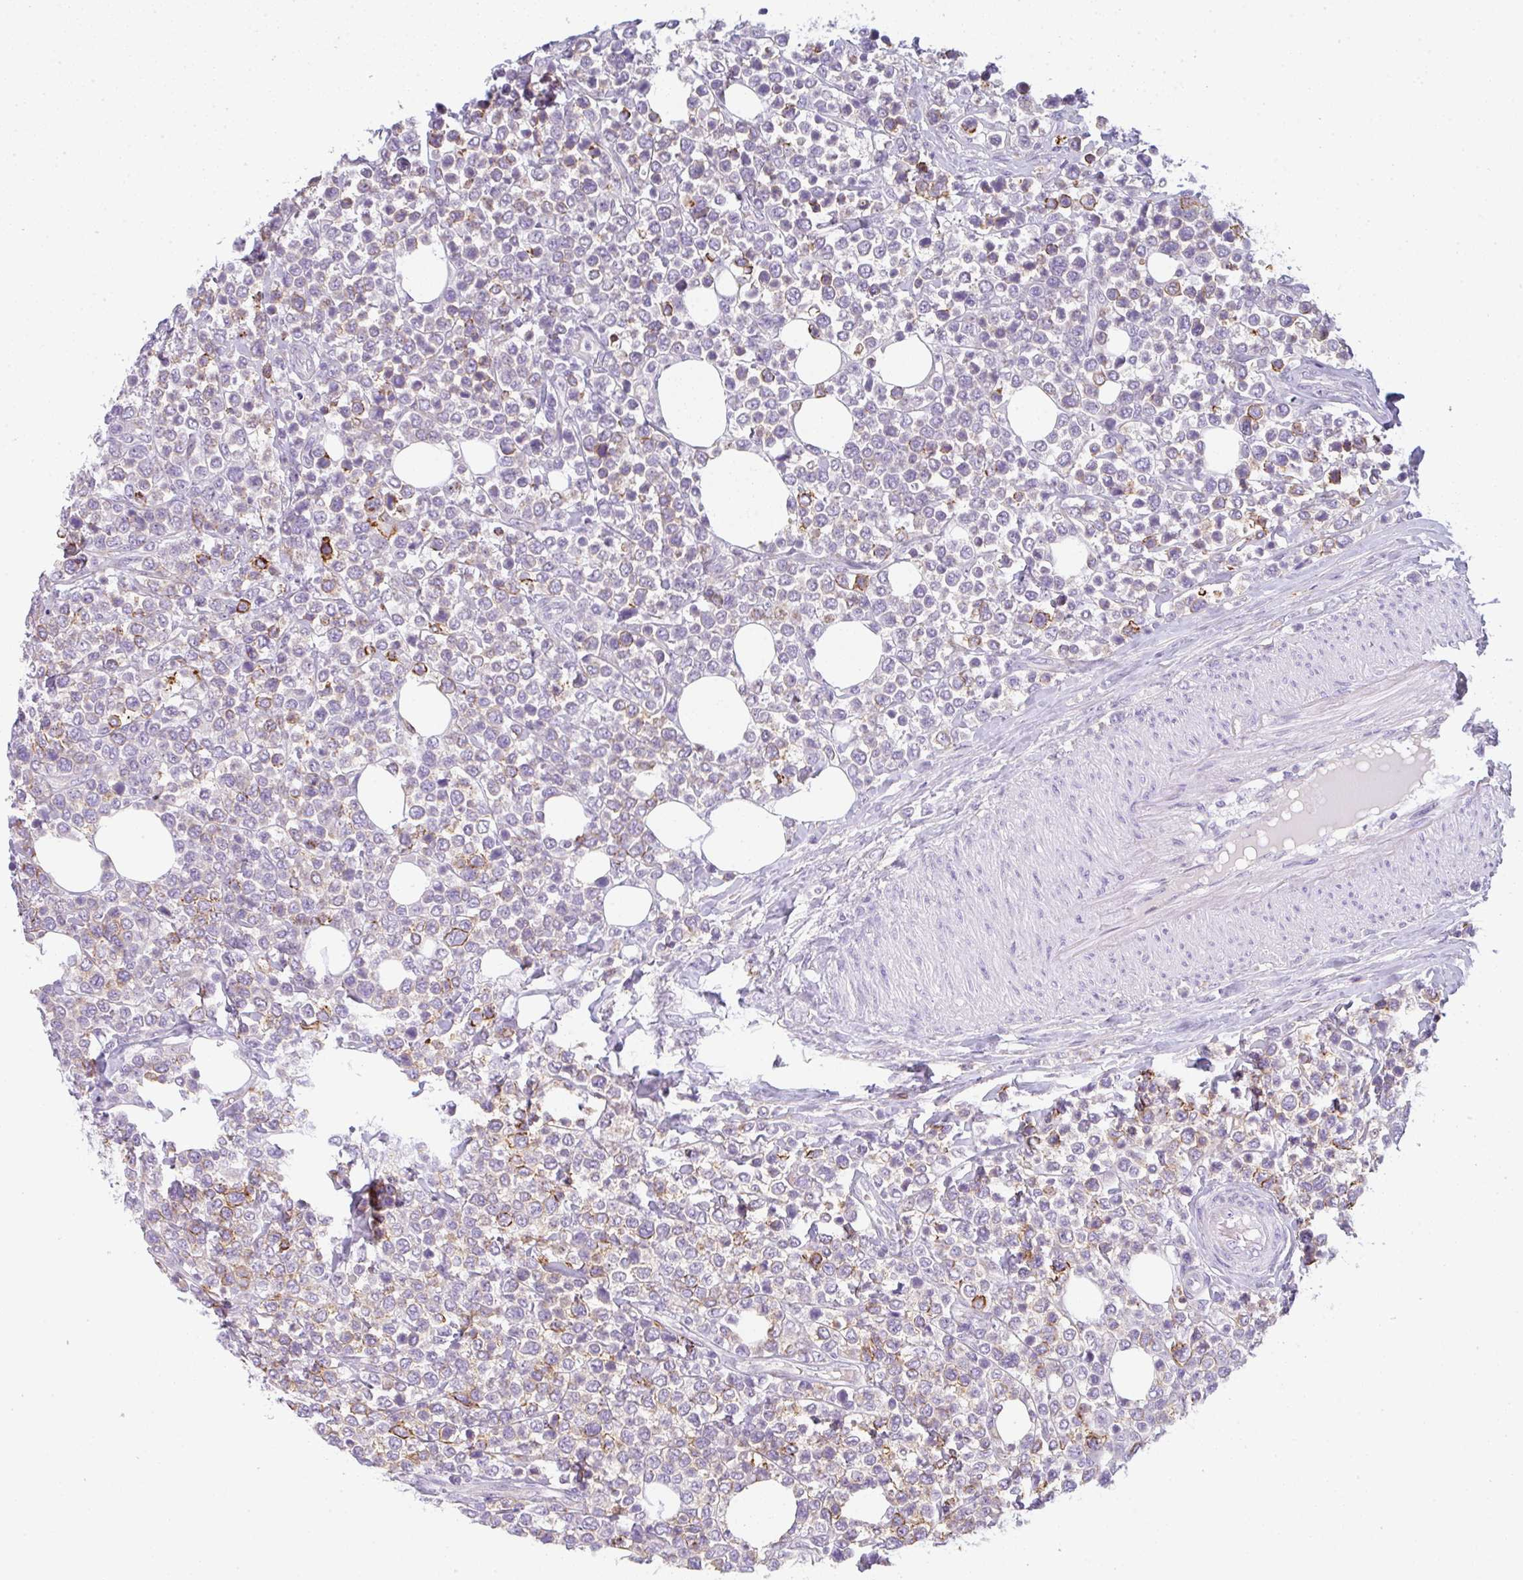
{"staining": {"intensity": "moderate", "quantity": "<25%", "location": "cytoplasmic/membranous"}, "tissue": "lymphoma", "cell_type": "Tumor cells", "image_type": "cancer", "snomed": [{"axis": "morphology", "description": "Malignant lymphoma, non-Hodgkin's type, Low grade"}, {"axis": "topography", "description": "Lymph node"}], "caption": "The image exhibits staining of malignant lymphoma, non-Hodgkin's type (low-grade), revealing moderate cytoplasmic/membranous protein expression (brown color) within tumor cells.", "gene": "LPAR4", "patient": {"sex": "male", "age": 60}}